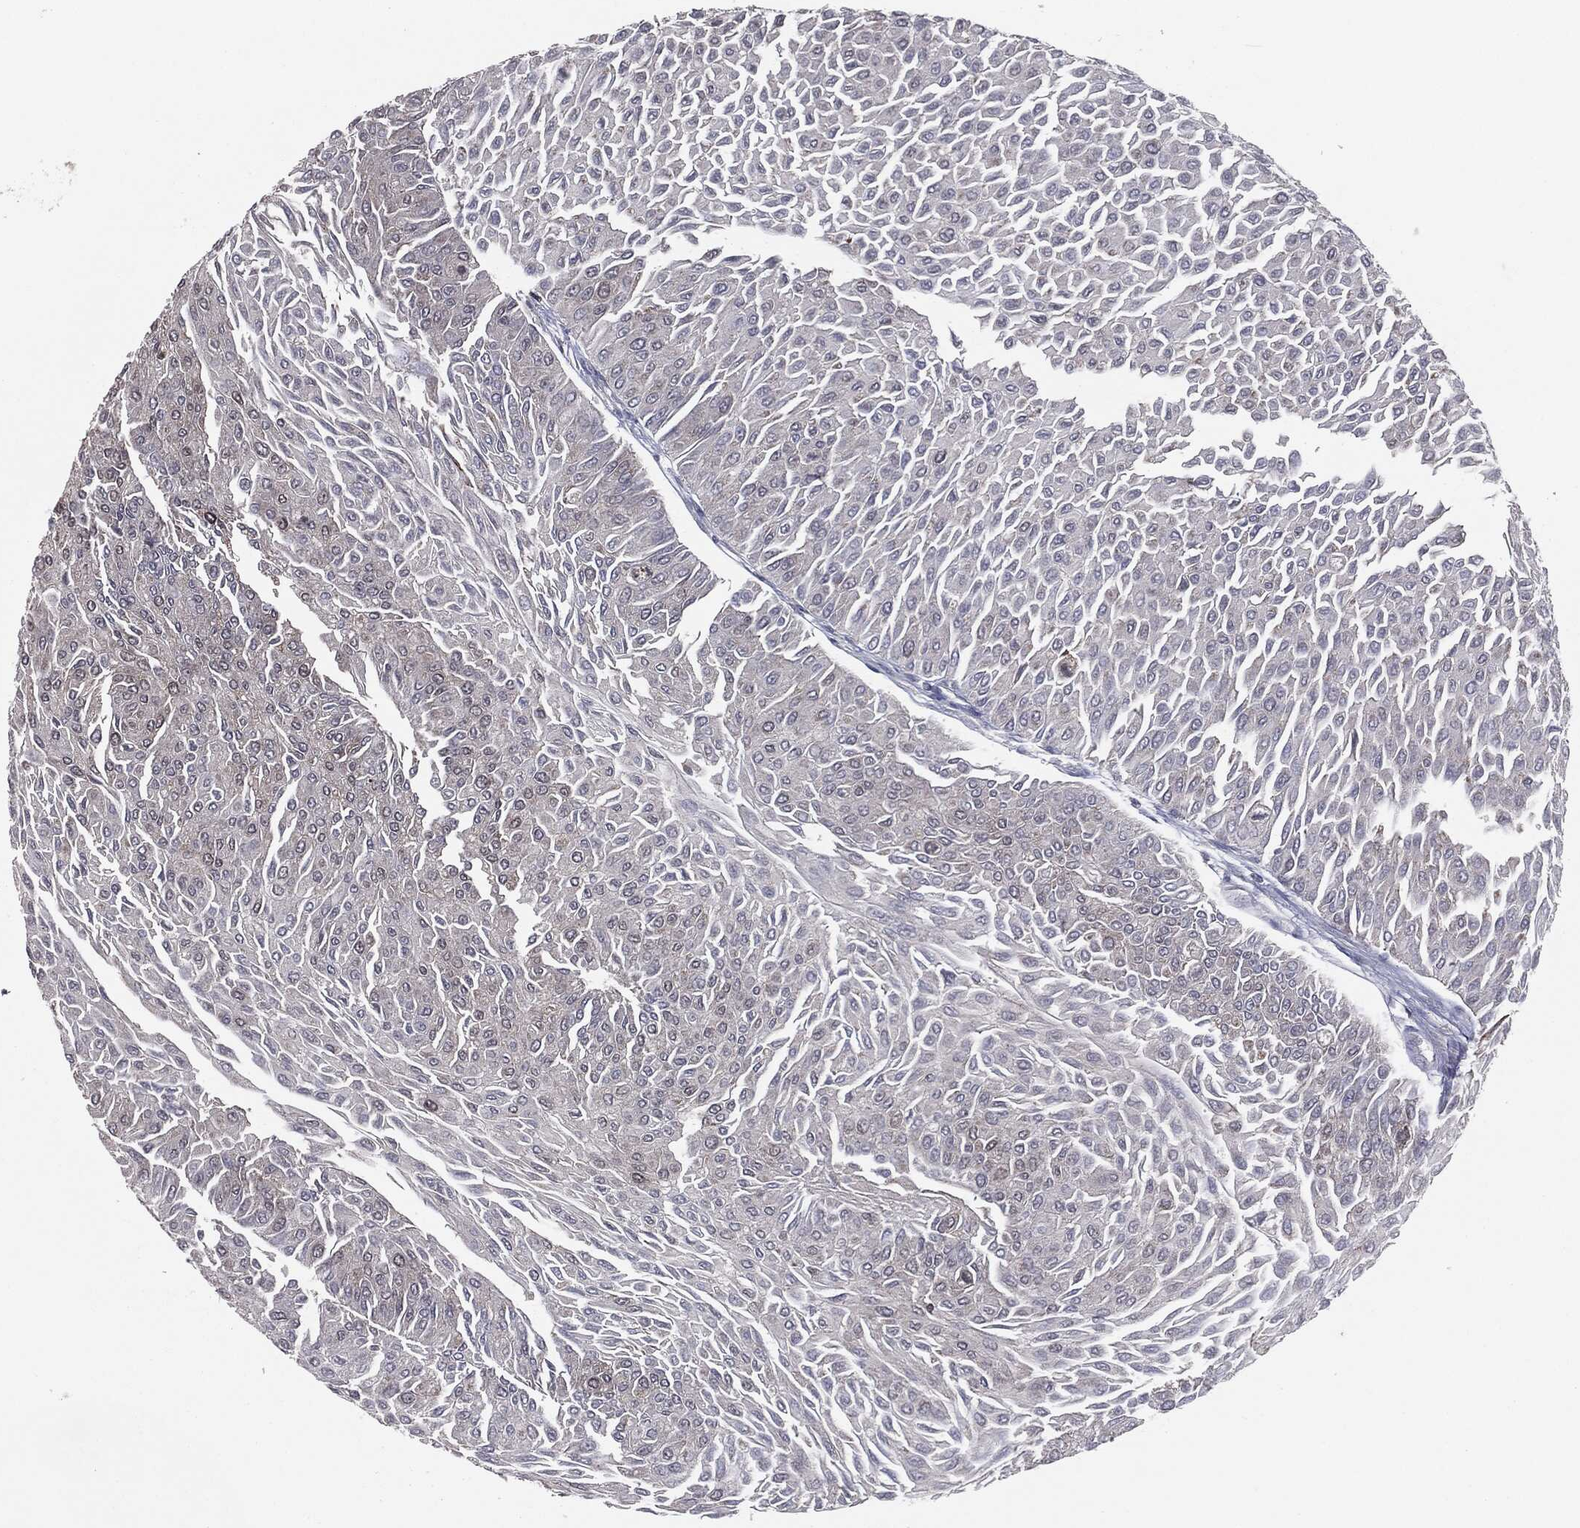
{"staining": {"intensity": "negative", "quantity": "none", "location": "none"}, "tissue": "urothelial cancer", "cell_type": "Tumor cells", "image_type": "cancer", "snomed": [{"axis": "morphology", "description": "Urothelial carcinoma, Low grade"}, {"axis": "topography", "description": "Urinary bladder"}], "caption": "Immunohistochemistry of human urothelial carcinoma (low-grade) displays no staining in tumor cells.", "gene": "CHCHD2", "patient": {"sex": "male", "age": 67}}